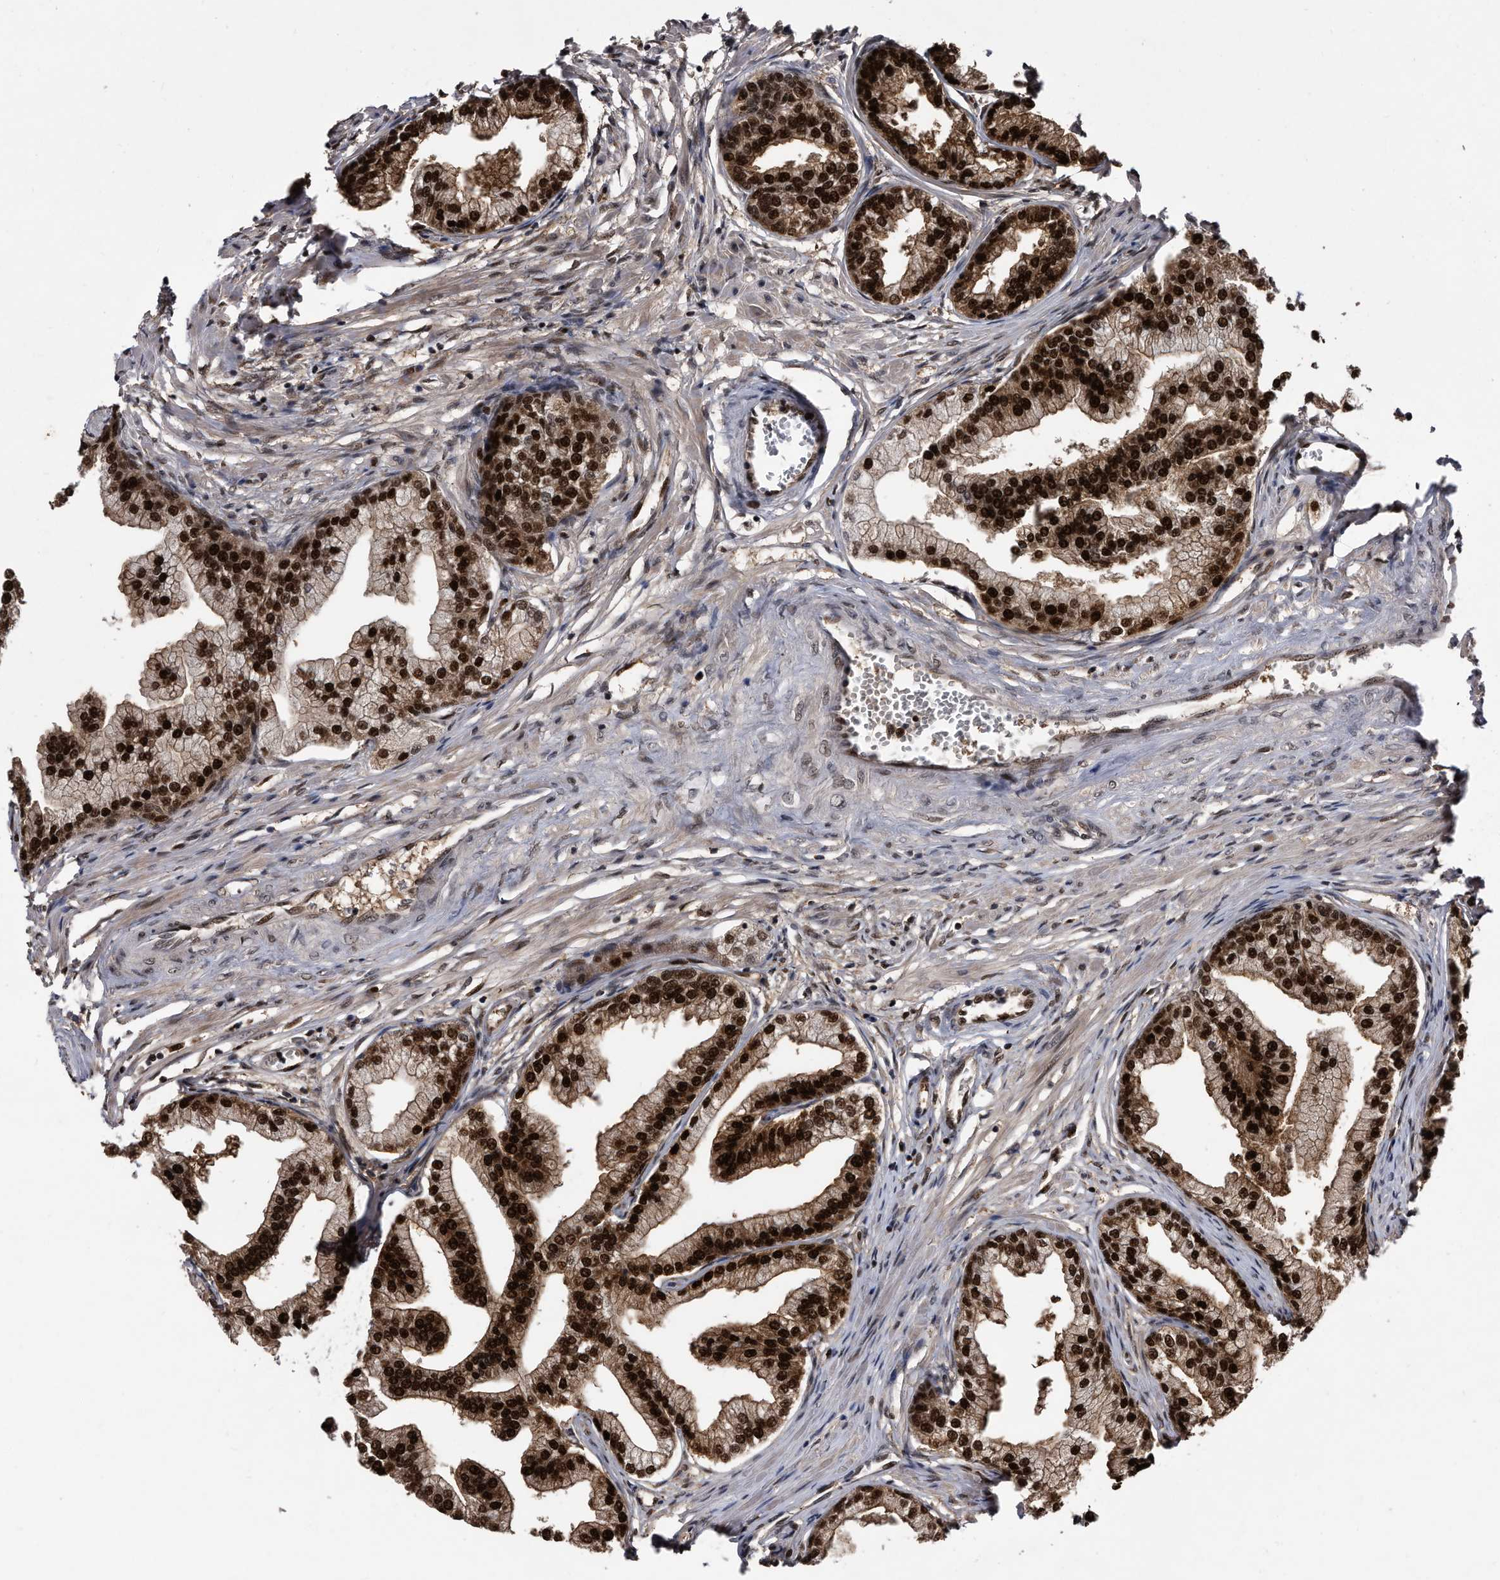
{"staining": {"intensity": "strong", "quantity": ">75%", "location": "cytoplasmic/membranous,nuclear"}, "tissue": "prostate", "cell_type": "Glandular cells", "image_type": "normal", "snomed": [{"axis": "morphology", "description": "Normal tissue, NOS"}, {"axis": "morphology", "description": "Urothelial carcinoma, Low grade"}, {"axis": "topography", "description": "Urinary bladder"}, {"axis": "topography", "description": "Prostate"}], "caption": "Approximately >75% of glandular cells in unremarkable human prostate exhibit strong cytoplasmic/membranous,nuclear protein positivity as visualized by brown immunohistochemical staining.", "gene": "RAD23B", "patient": {"sex": "male", "age": 60}}